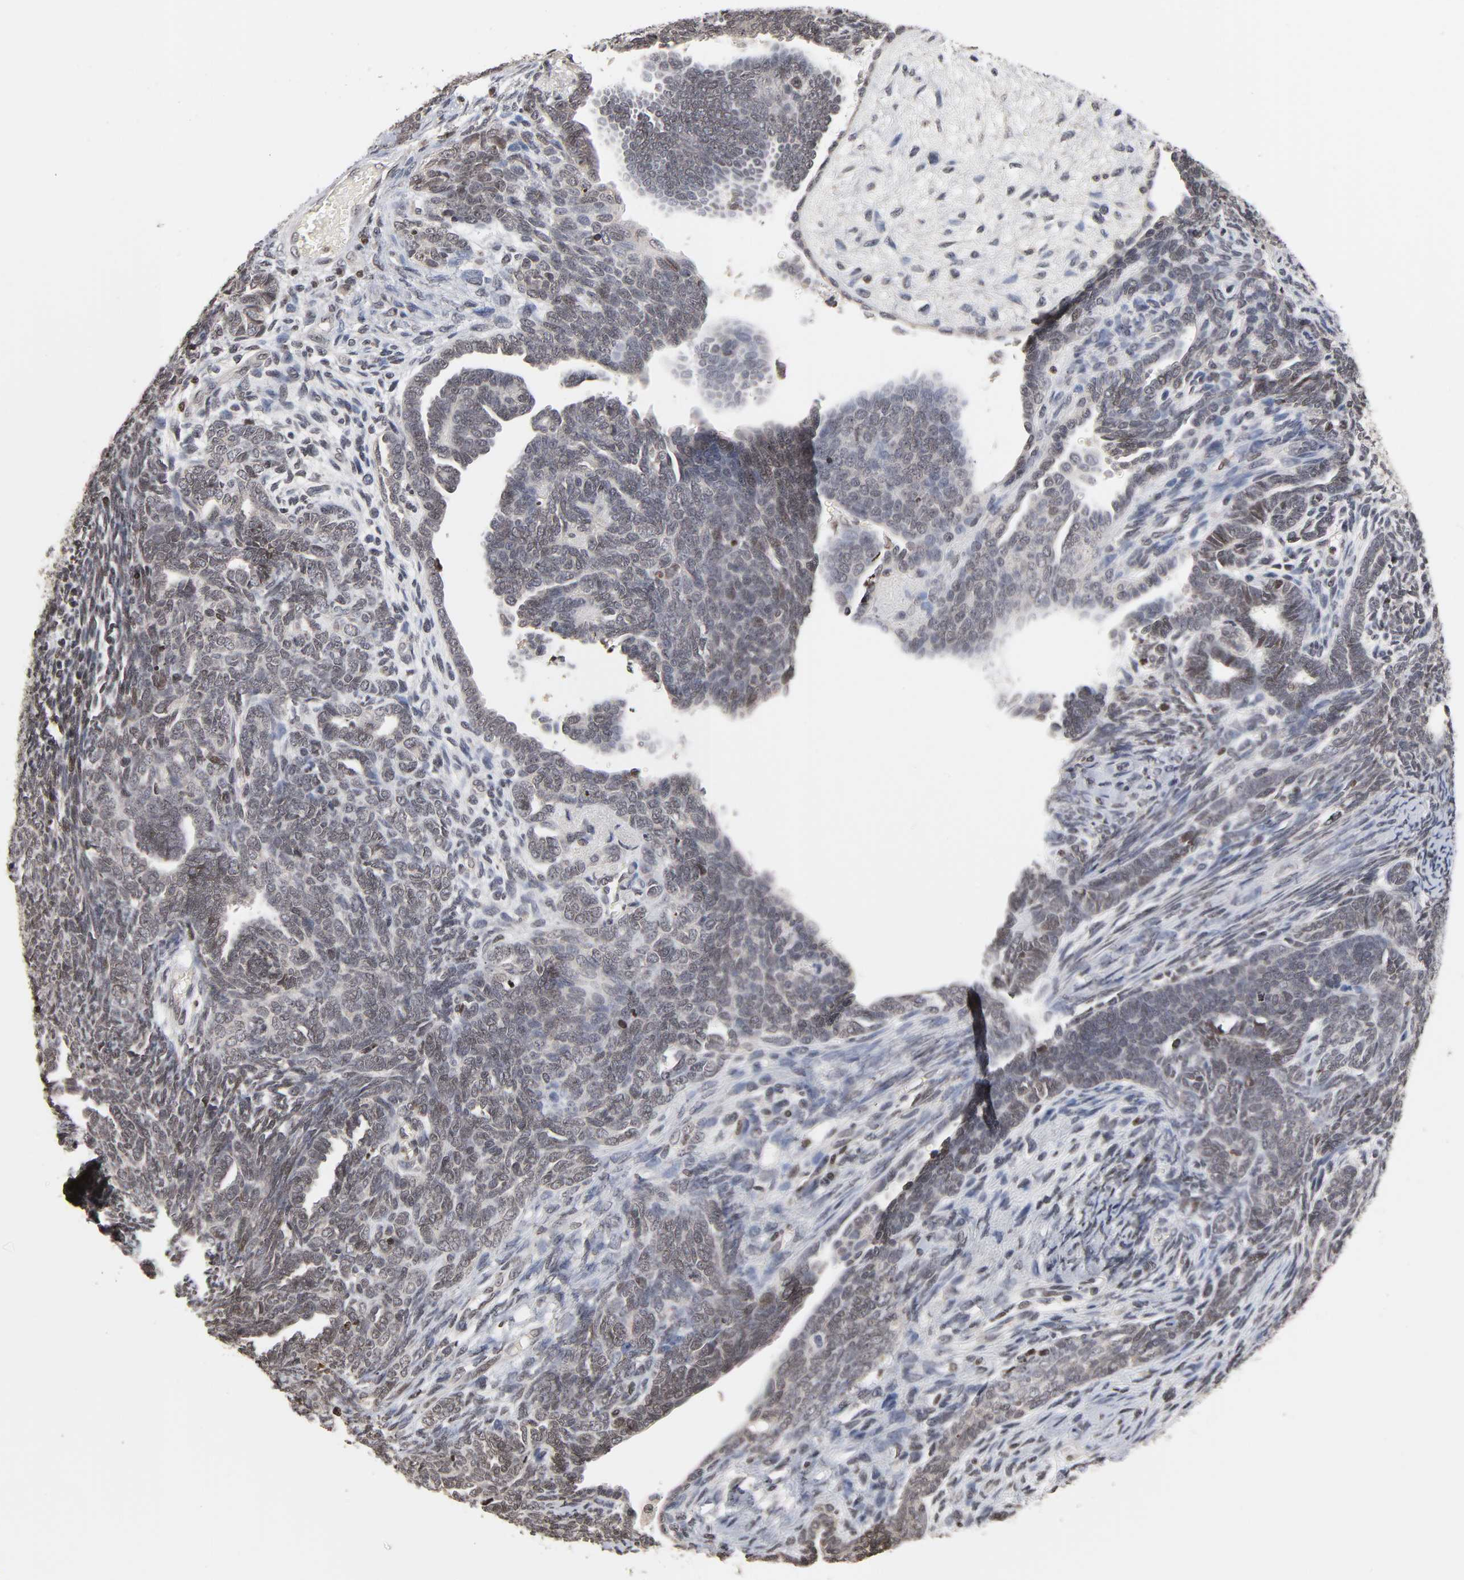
{"staining": {"intensity": "weak", "quantity": "<25%", "location": "nuclear"}, "tissue": "endometrial cancer", "cell_type": "Tumor cells", "image_type": "cancer", "snomed": [{"axis": "morphology", "description": "Neoplasm, malignant, NOS"}, {"axis": "topography", "description": "Endometrium"}], "caption": "The histopathology image shows no significant positivity in tumor cells of endometrial cancer.", "gene": "ZNF473", "patient": {"sex": "female", "age": 74}}